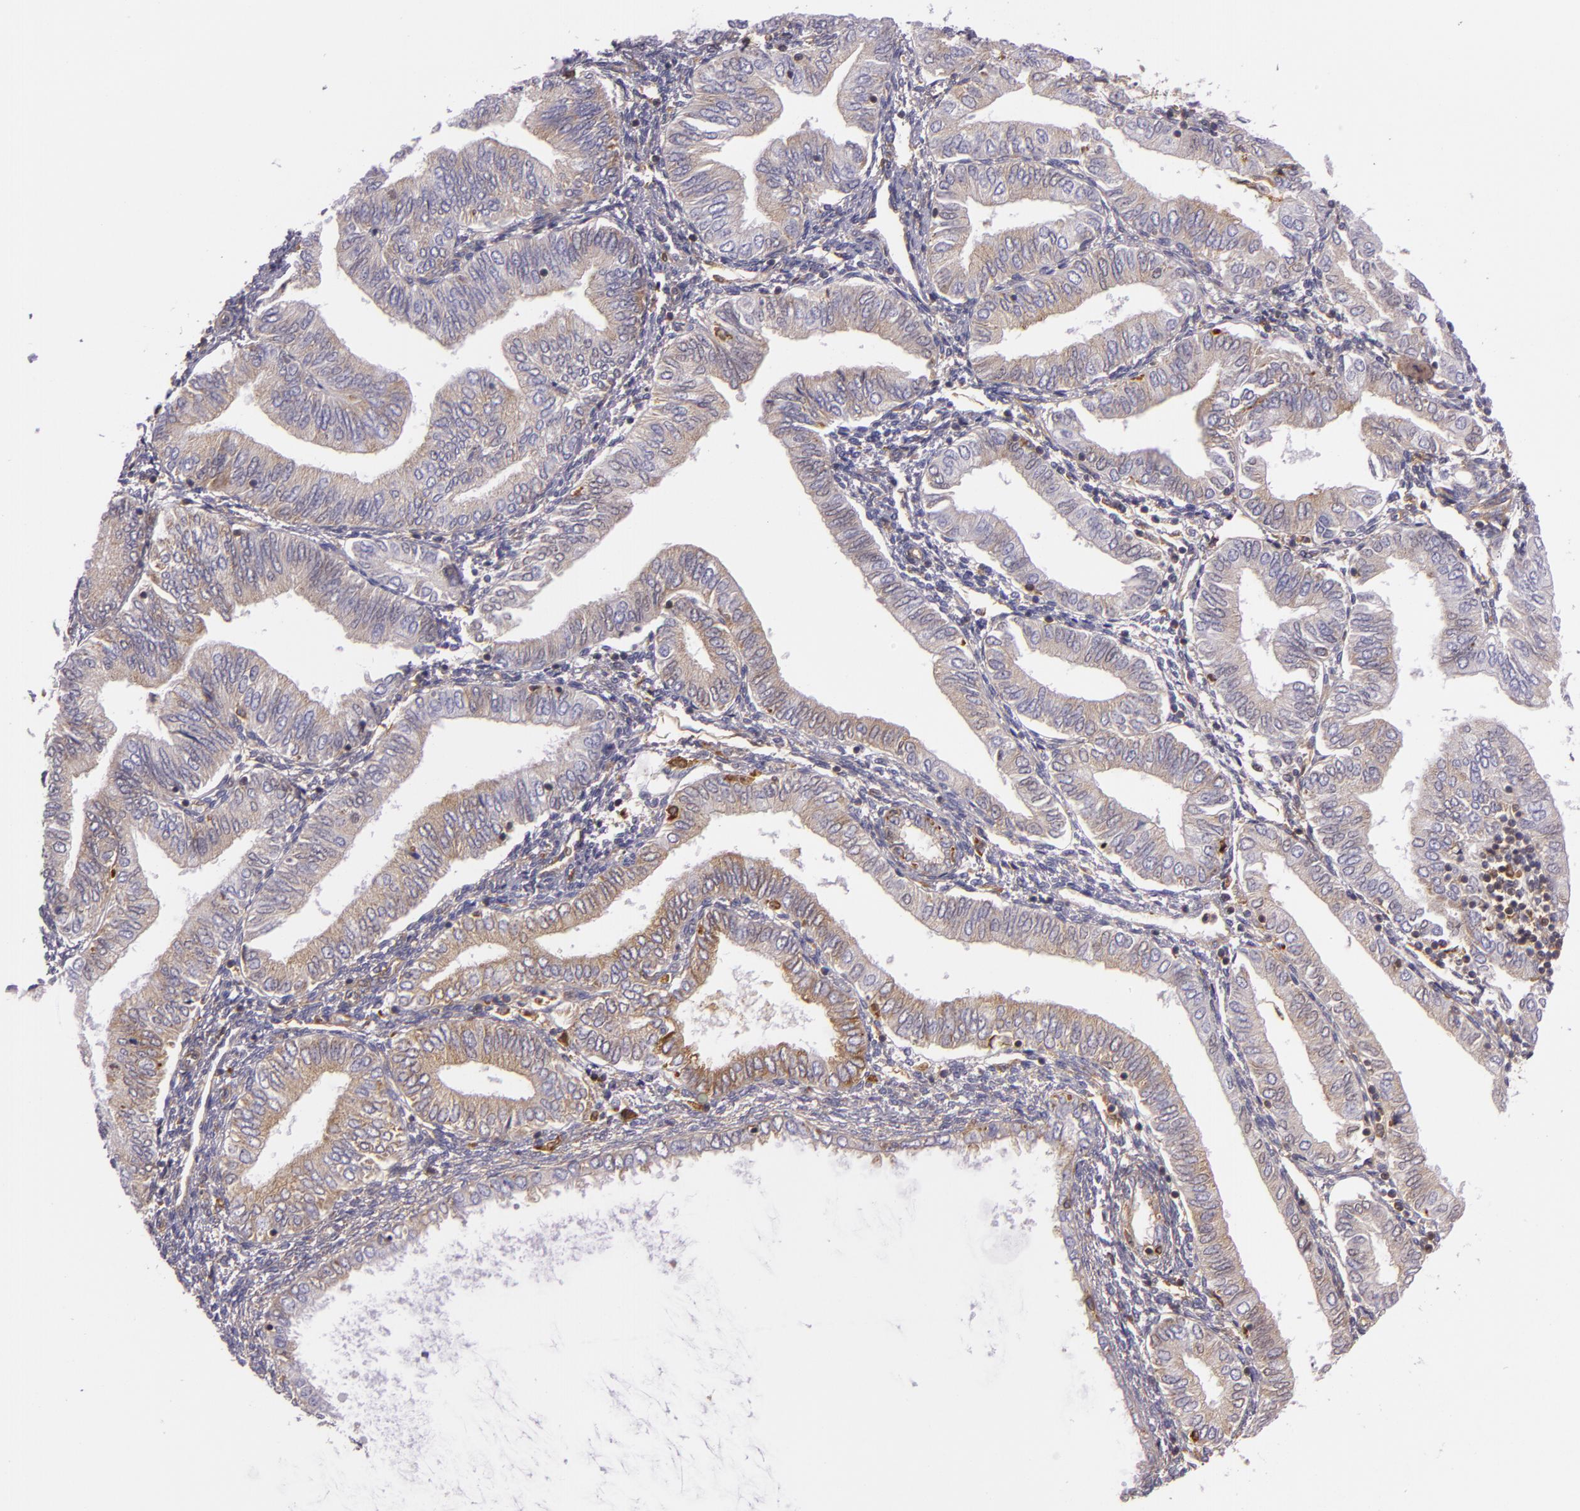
{"staining": {"intensity": "weak", "quantity": "25%-75%", "location": "cytoplasmic/membranous"}, "tissue": "endometrial cancer", "cell_type": "Tumor cells", "image_type": "cancer", "snomed": [{"axis": "morphology", "description": "Adenocarcinoma, NOS"}, {"axis": "topography", "description": "Endometrium"}], "caption": "Immunohistochemical staining of endometrial adenocarcinoma shows low levels of weak cytoplasmic/membranous protein positivity in about 25%-75% of tumor cells.", "gene": "TLN1", "patient": {"sex": "female", "age": 51}}